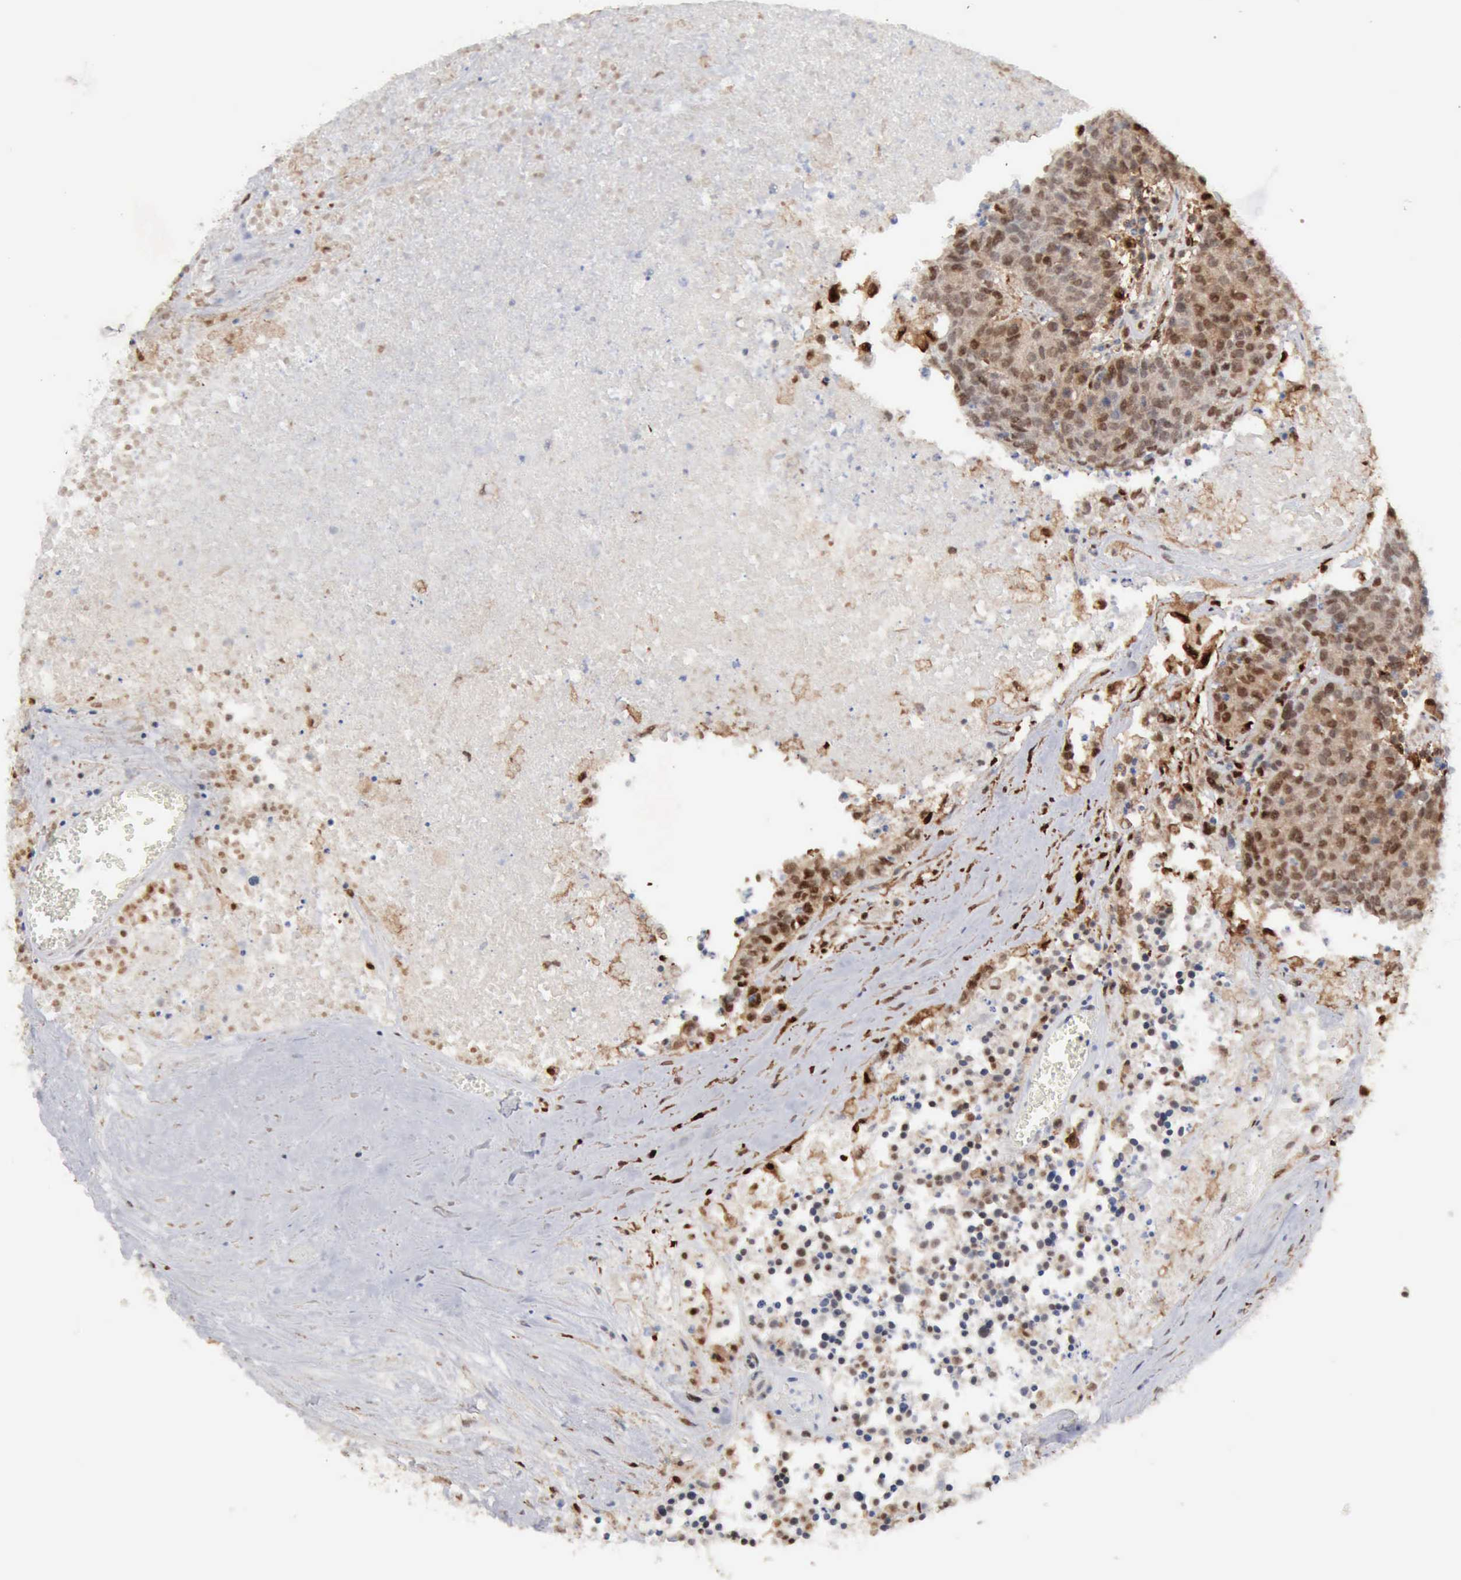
{"staining": {"intensity": "moderate", "quantity": ">75%", "location": "cytoplasmic/membranous,nuclear"}, "tissue": "colorectal cancer", "cell_type": "Tumor cells", "image_type": "cancer", "snomed": [{"axis": "morphology", "description": "Adenocarcinoma, NOS"}, {"axis": "topography", "description": "Colon"}], "caption": "Colorectal cancer (adenocarcinoma) stained with a protein marker demonstrates moderate staining in tumor cells.", "gene": "STAT1", "patient": {"sex": "female", "age": 53}}